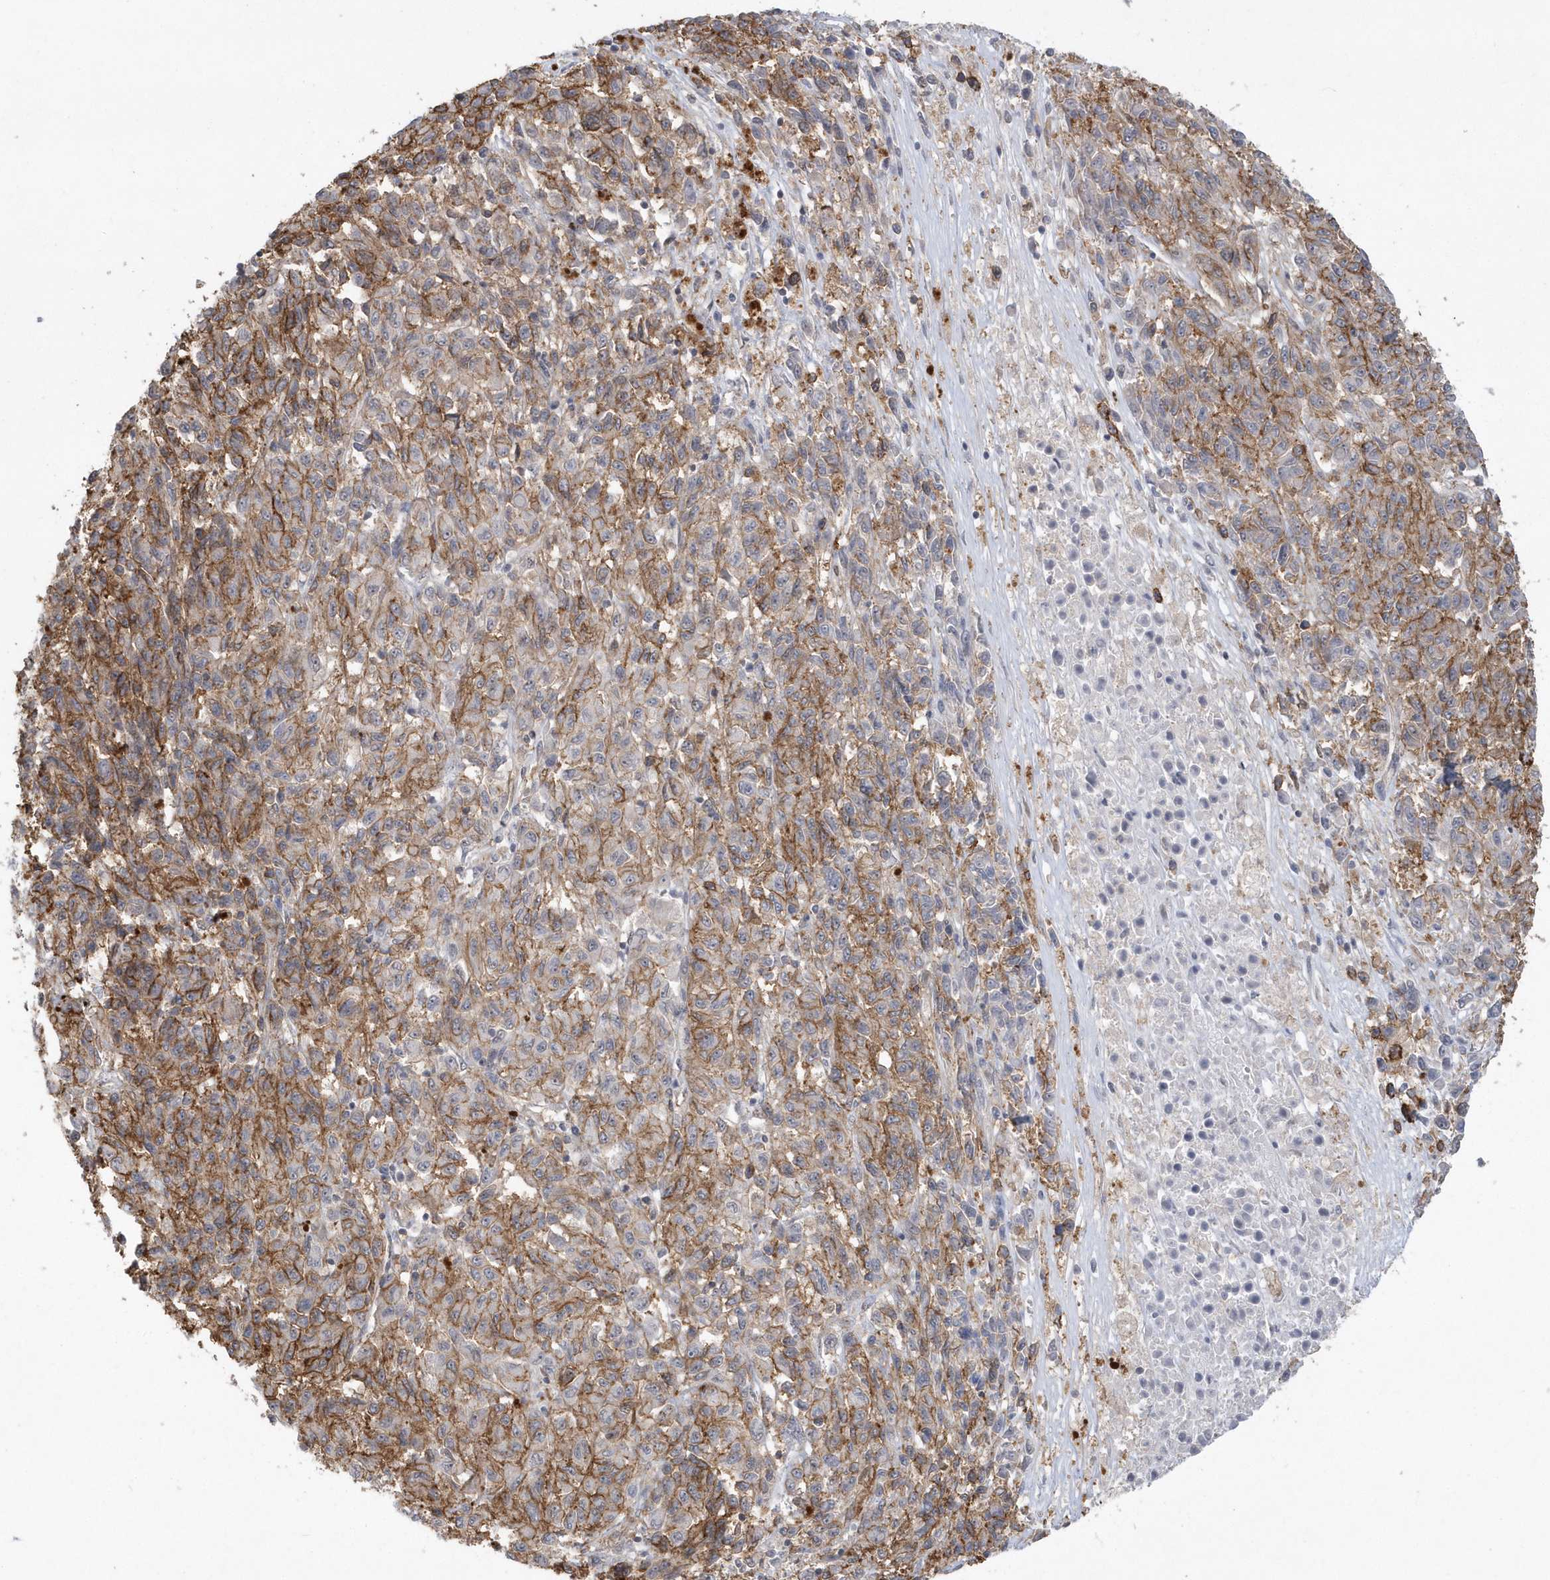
{"staining": {"intensity": "moderate", "quantity": "25%-75%", "location": "cytoplasmic/membranous"}, "tissue": "melanoma", "cell_type": "Tumor cells", "image_type": "cancer", "snomed": [{"axis": "morphology", "description": "Malignant melanoma, Metastatic site"}, {"axis": "topography", "description": "Lung"}], "caption": "This is a photomicrograph of IHC staining of malignant melanoma (metastatic site), which shows moderate positivity in the cytoplasmic/membranous of tumor cells.", "gene": "CRIP3", "patient": {"sex": "male", "age": 64}}